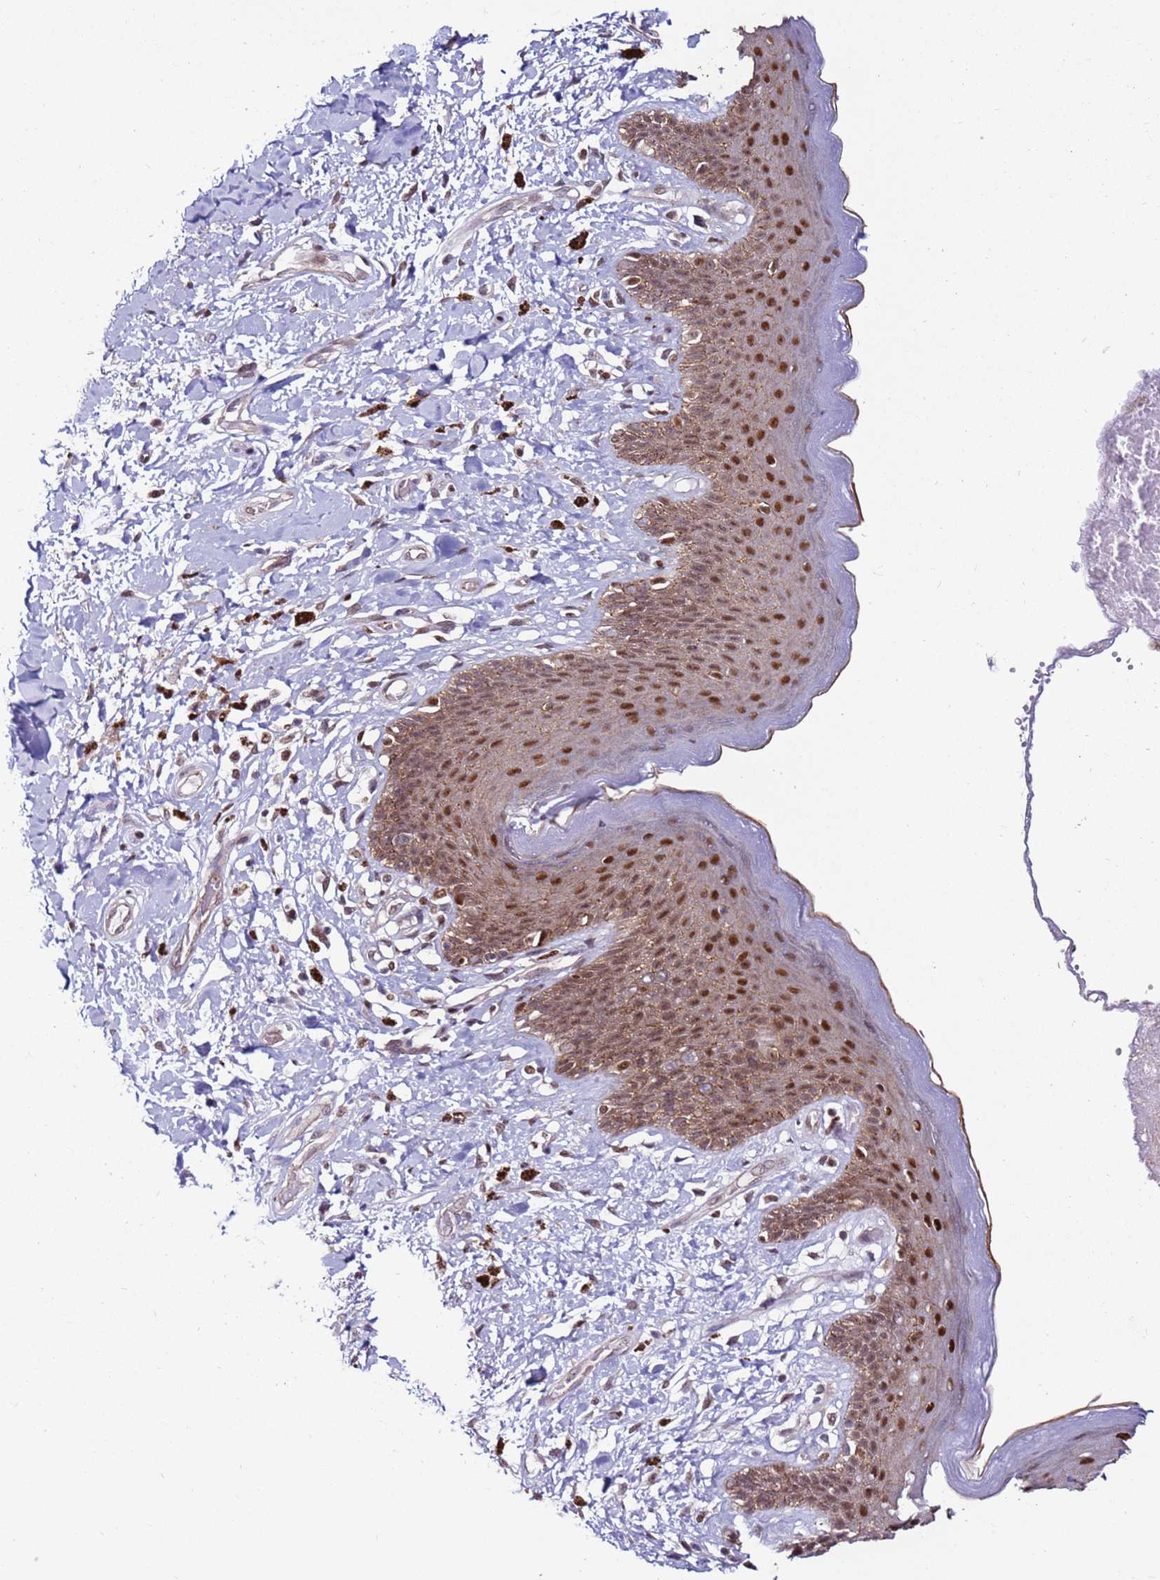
{"staining": {"intensity": "moderate", "quantity": ">75%", "location": "cytoplasmic/membranous,nuclear"}, "tissue": "skin", "cell_type": "Epidermal cells", "image_type": "normal", "snomed": [{"axis": "morphology", "description": "Normal tissue, NOS"}, {"axis": "topography", "description": "Anal"}], "caption": "Benign skin shows moderate cytoplasmic/membranous,nuclear expression in about >75% of epidermal cells.", "gene": "KPNA4", "patient": {"sex": "female", "age": 78}}